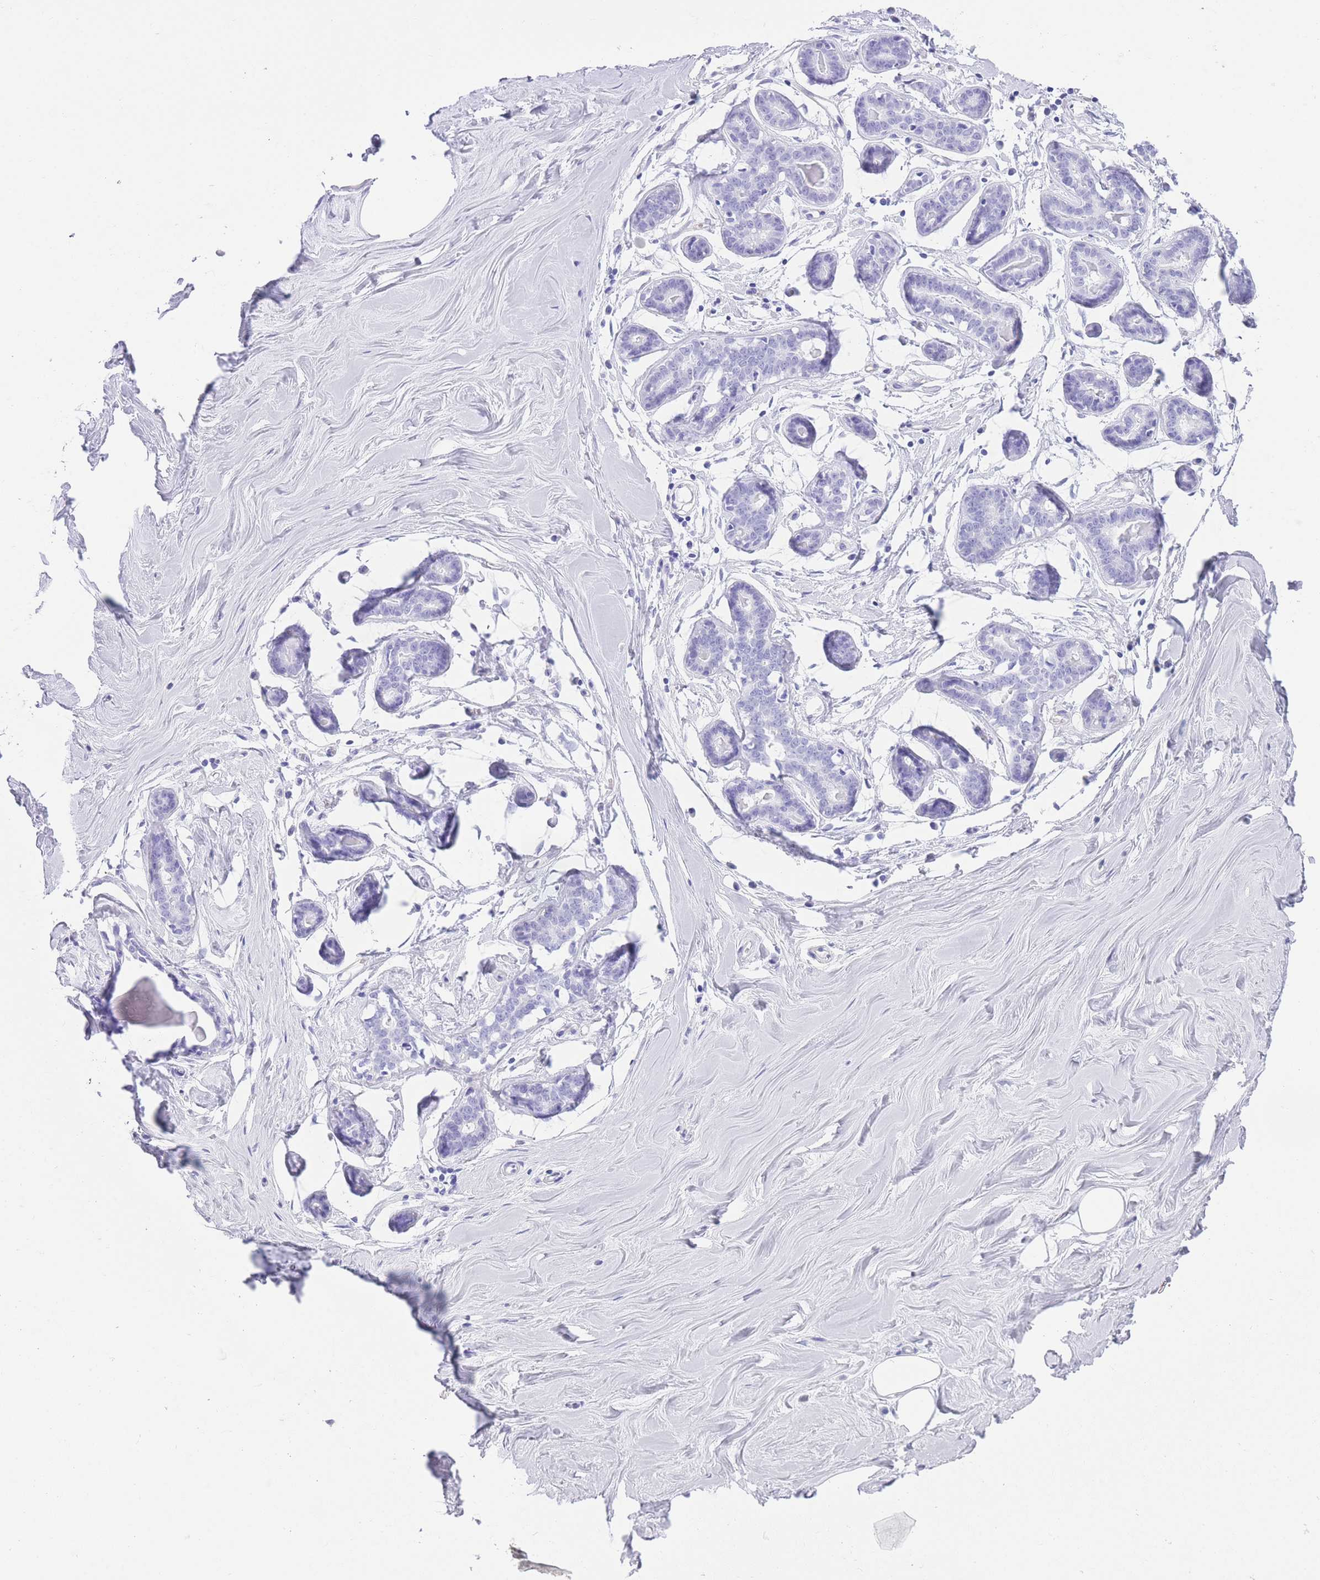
{"staining": {"intensity": "negative", "quantity": "none", "location": "none"}, "tissue": "breast", "cell_type": "Adipocytes", "image_type": "normal", "snomed": [{"axis": "morphology", "description": "Normal tissue, NOS"}, {"axis": "topography", "description": "Breast"}], "caption": "A photomicrograph of human breast is negative for staining in adipocytes. (DAB (3,3'-diaminobenzidine) immunohistochemistry (IHC), high magnification).", "gene": "ELOA2", "patient": {"sex": "female", "age": 25}}